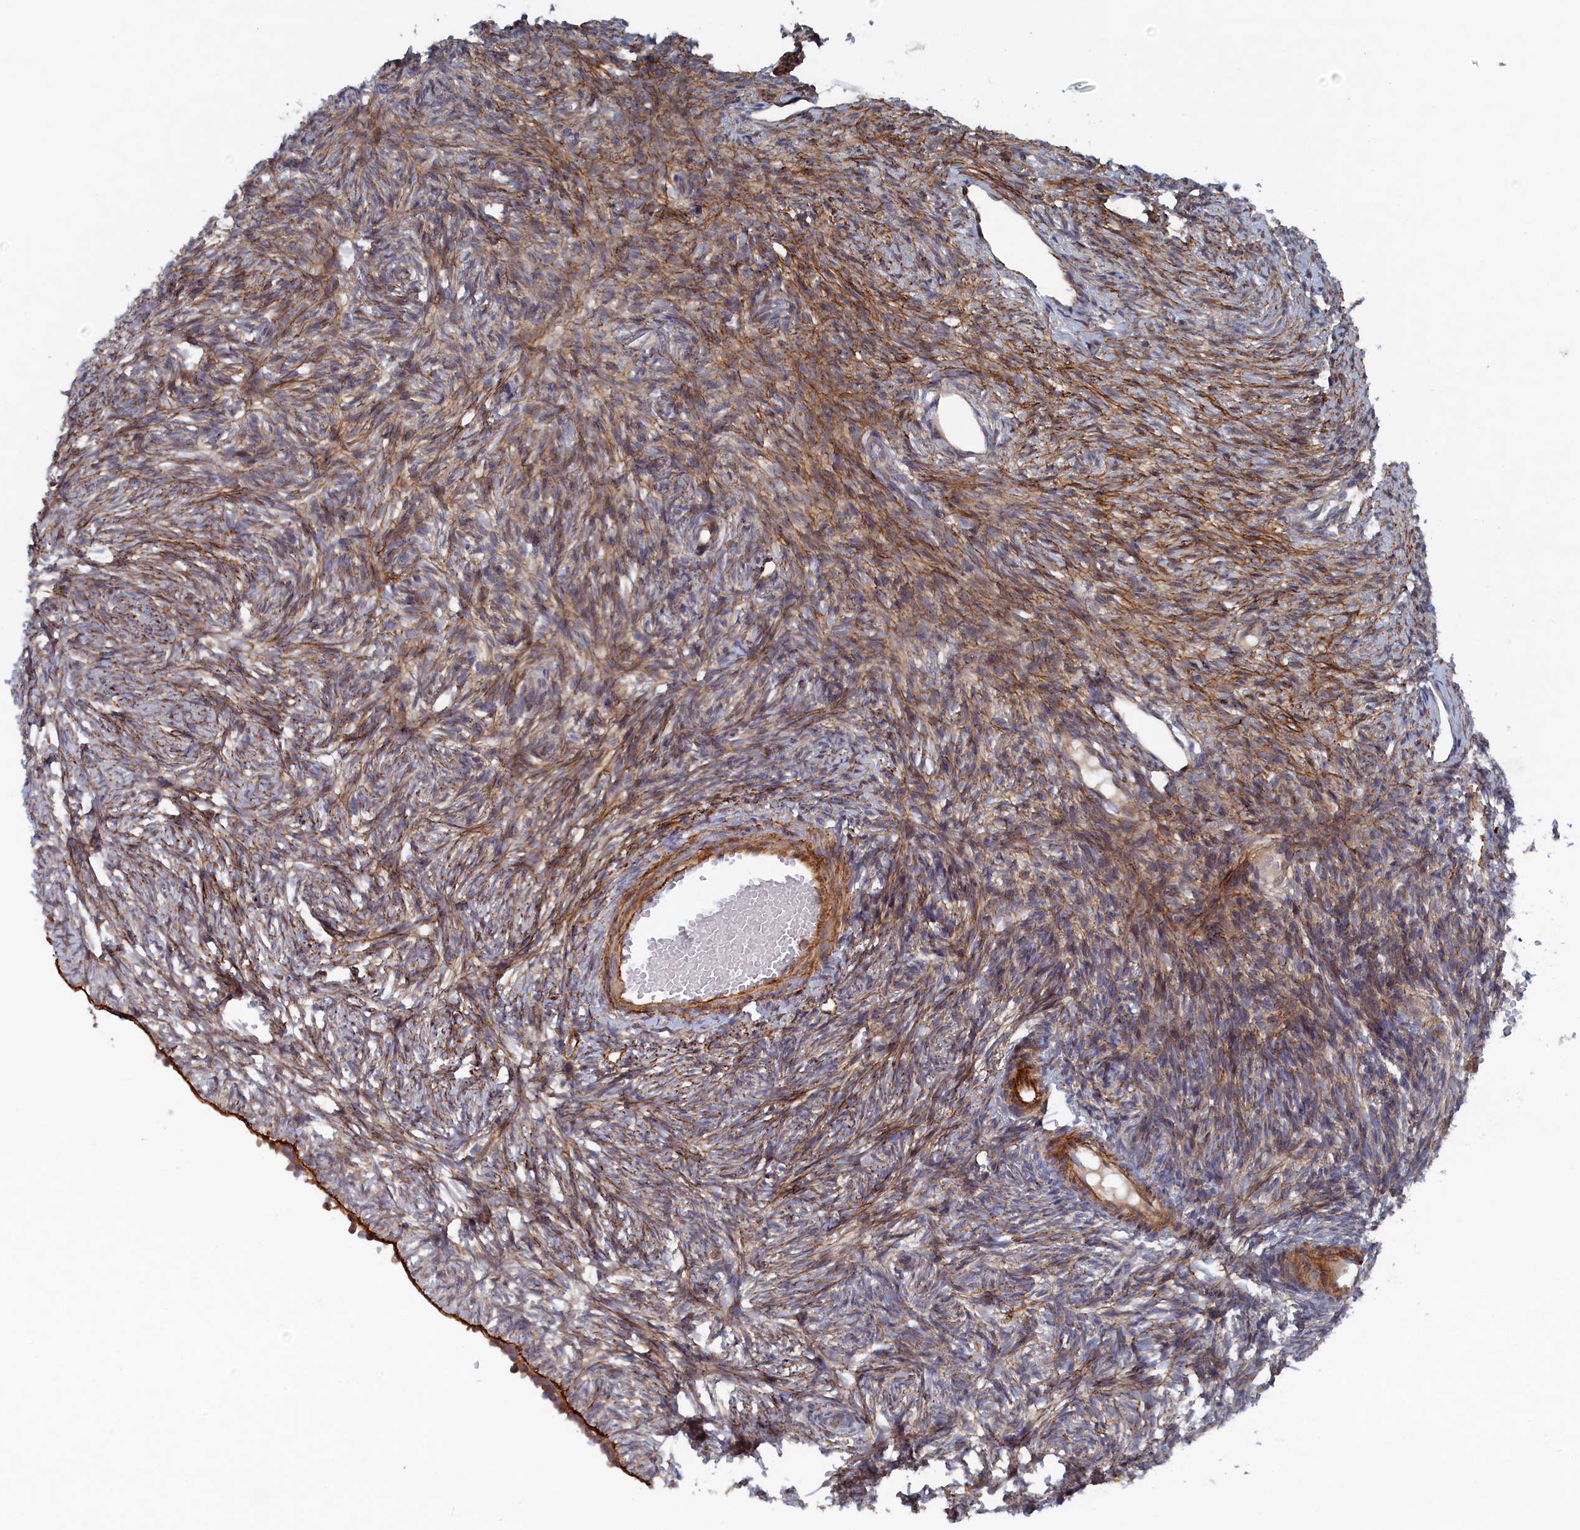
{"staining": {"intensity": "moderate", "quantity": ">75%", "location": "cytoplasmic/membranous"}, "tissue": "ovary", "cell_type": "Ovarian stroma cells", "image_type": "normal", "snomed": [{"axis": "morphology", "description": "Normal tissue, NOS"}, {"axis": "topography", "description": "Ovary"}], "caption": "IHC (DAB) staining of unremarkable human ovary demonstrates moderate cytoplasmic/membranous protein expression in about >75% of ovarian stroma cells.", "gene": "TMEM196", "patient": {"sex": "female", "age": 51}}